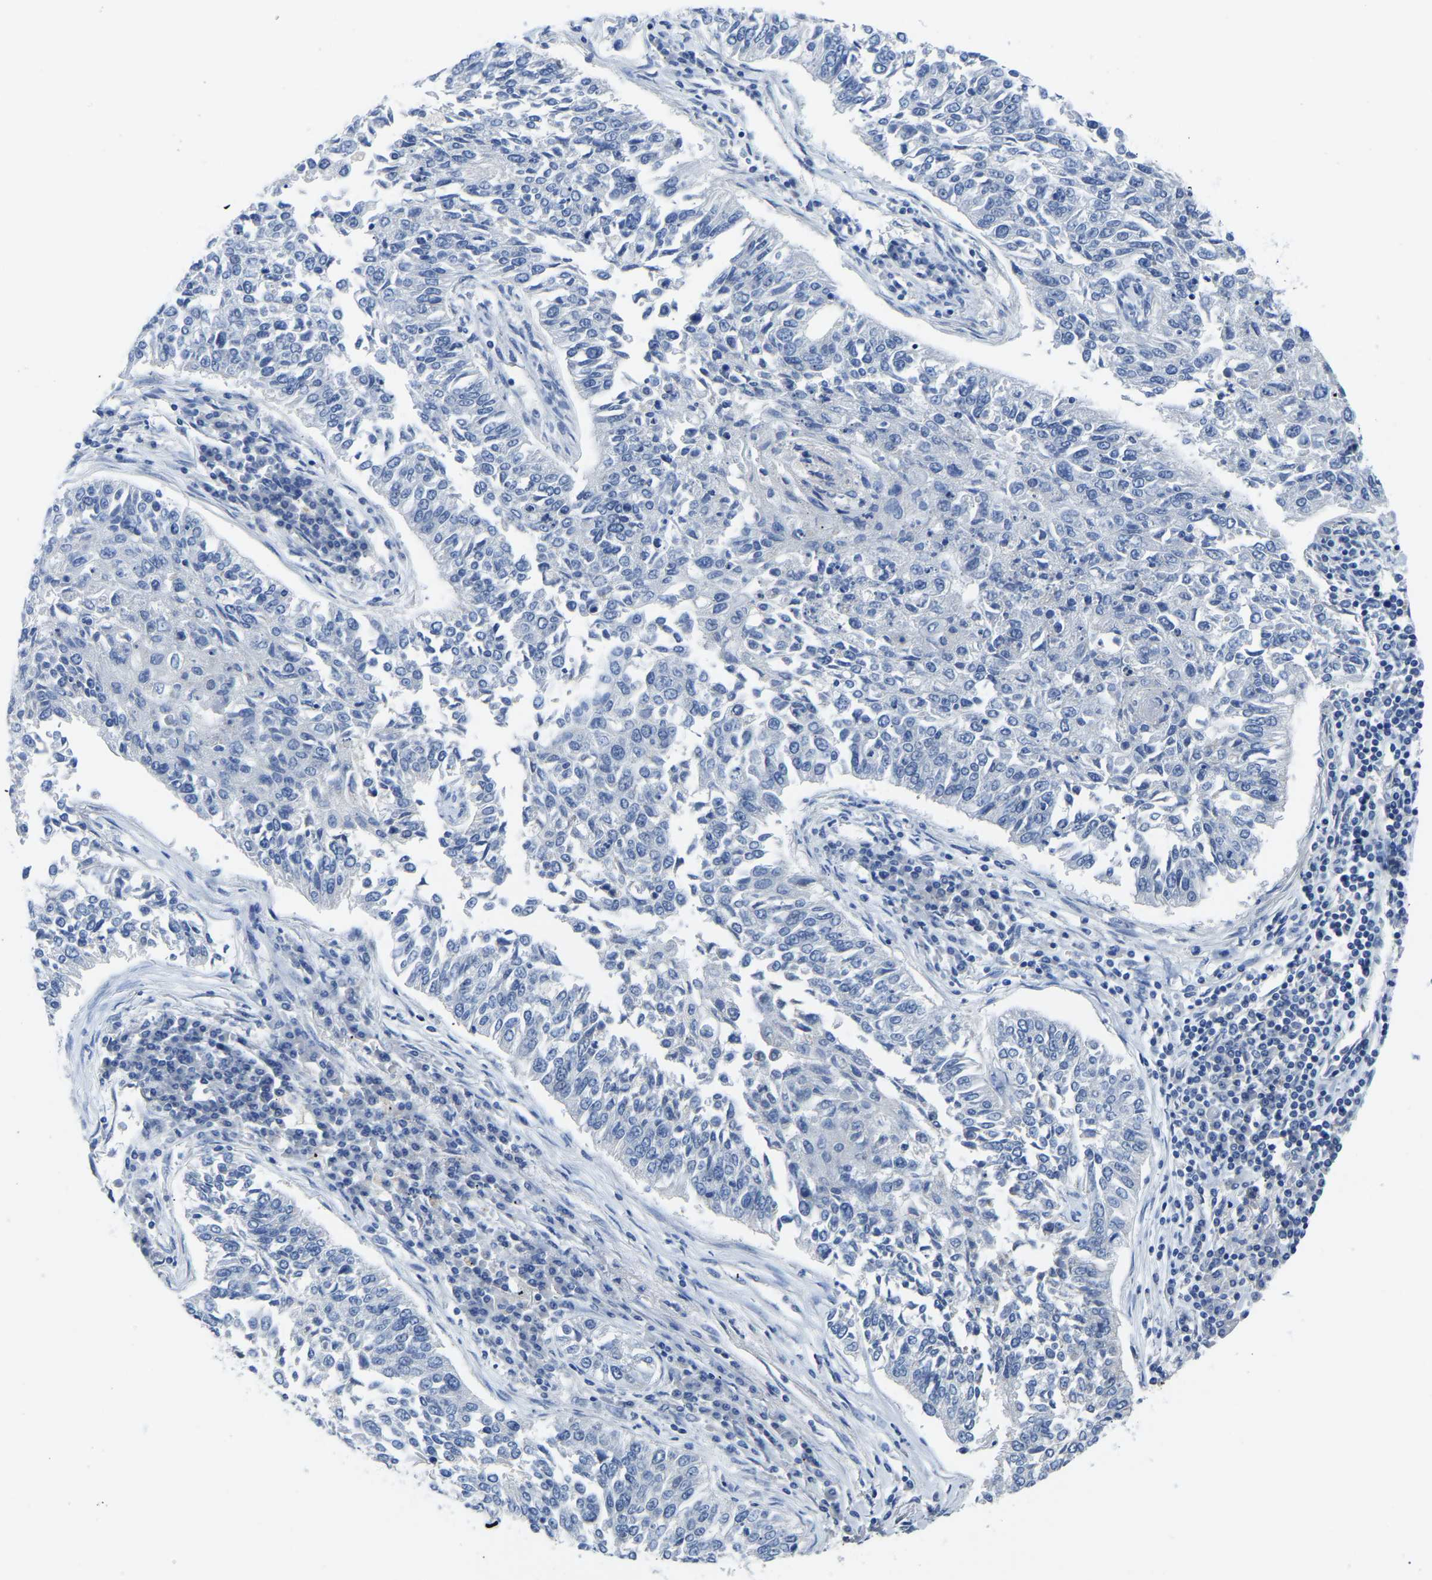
{"staining": {"intensity": "negative", "quantity": "none", "location": "none"}, "tissue": "lung cancer", "cell_type": "Tumor cells", "image_type": "cancer", "snomed": [{"axis": "morphology", "description": "Normal tissue, NOS"}, {"axis": "morphology", "description": "Squamous cell carcinoma, NOS"}, {"axis": "topography", "description": "Cartilage tissue"}, {"axis": "topography", "description": "Bronchus"}, {"axis": "topography", "description": "Lung"}], "caption": "Immunohistochemistry micrograph of neoplastic tissue: human lung cancer (squamous cell carcinoma) stained with DAB demonstrates no significant protein staining in tumor cells.", "gene": "ETFA", "patient": {"sex": "female", "age": 49}}